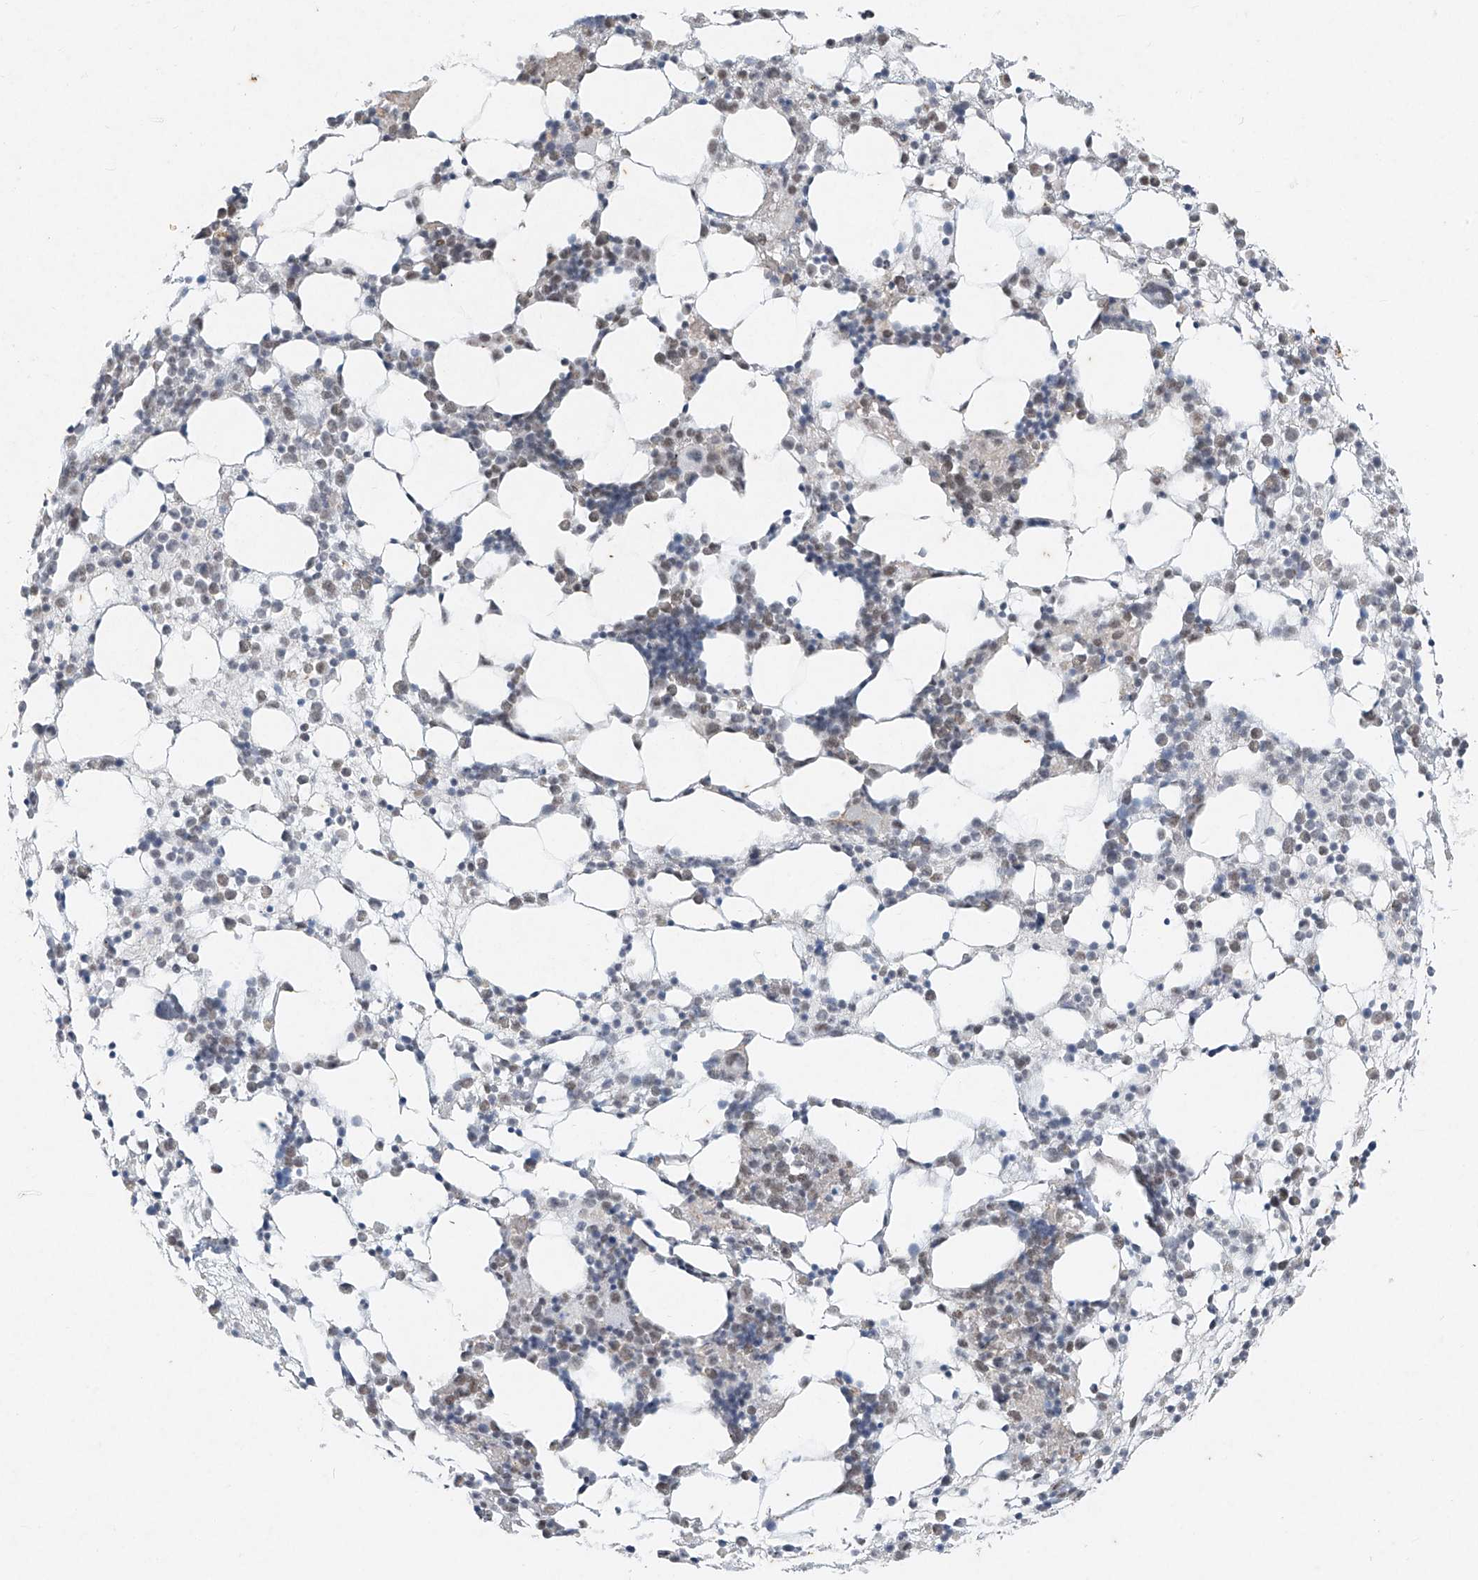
{"staining": {"intensity": "weak", "quantity": "<25%", "location": "nuclear"}, "tissue": "bone marrow", "cell_type": "Hematopoietic cells", "image_type": "normal", "snomed": [{"axis": "morphology", "description": "Normal tissue, NOS"}, {"axis": "topography", "description": "Bone marrow"}], "caption": "Hematopoietic cells show no significant staining in normal bone marrow. The staining is performed using DAB (3,3'-diaminobenzidine) brown chromogen with nuclei counter-stained in using hematoxylin.", "gene": "TFEC", "patient": {"sex": "female", "age": 57}}